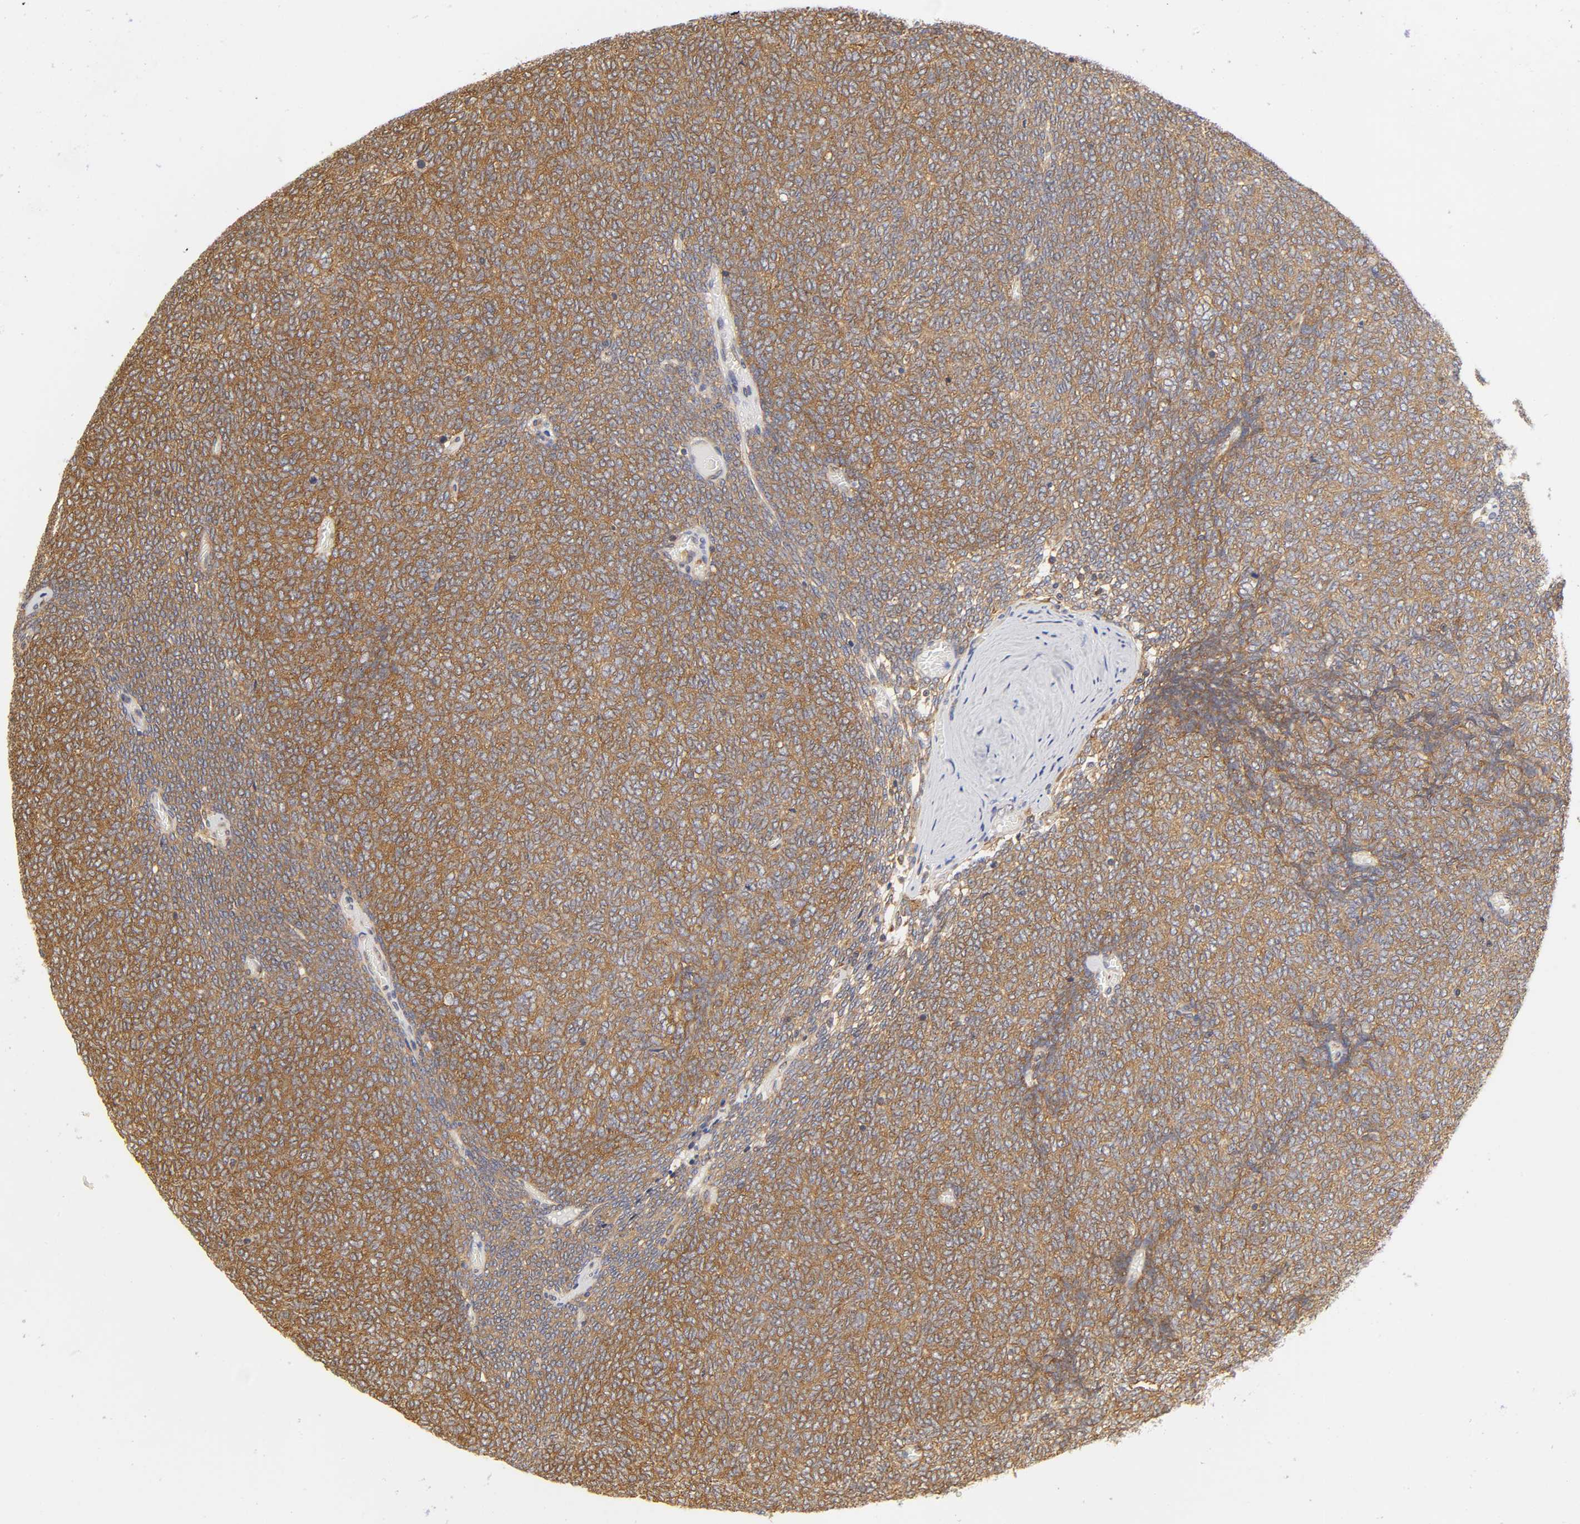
{"staining": {"intensity": "moderate", "quantity": ">75%", "location": "cytoplasmic/membranous"}, "tissue": "renal cancer", "cell_type": "Tumor cells", "image_type": "cancer", "snomed": [{"axis": "morphology", "description": "Neoplasm, malignant, NOS"}, {"axis": "topography", "description": "Kidney"}], "caption": "A high-resolution histopathology image shows IHC staining of renal cancer, which exhibits moderate cytoplasmic/membranous positivity in about >75% of tumor cells.", "gene": "RPL14", "patient": {"sex": "male", "age": 28}}